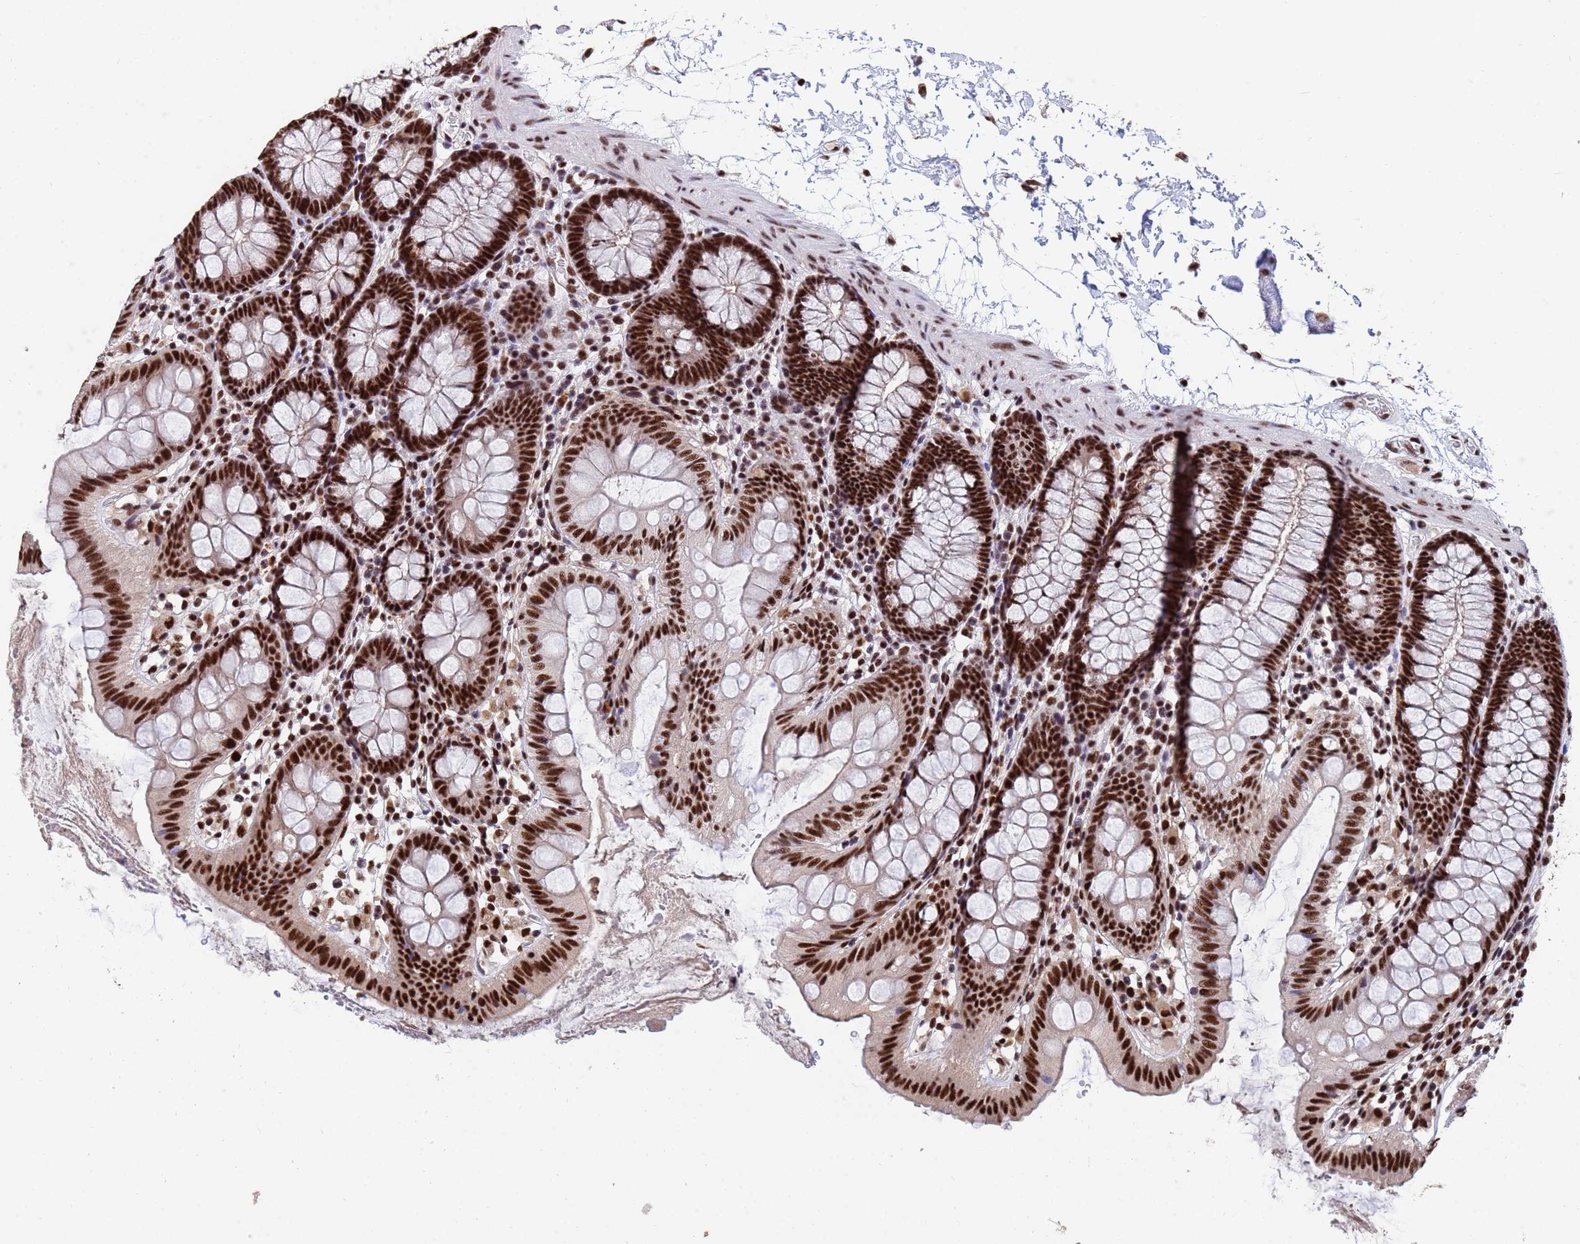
{"staining": {"intensity": "moderate", "quantity": ">75%", "location": "nuclear"}, "tissue": "colon", "cell_type": "Endothelial cells", "image_type": "normal", "snomed": [{"axis": "morphology", "description": "Normal tissue, NOS"}, {"axis": "topography", "description": "Colon"}], "caption": "The photomicrograph demonstrates staining of unremarkable colon, revealing moderate nuclear protein staining (brown color) within endothelial cells. (Stains: DAB in brown, nuclei in blue, Microscopy: brightfield microscopy at high magnification).", "gene": "SF3B2", "patient": {"sex": "male", "age": 75}}